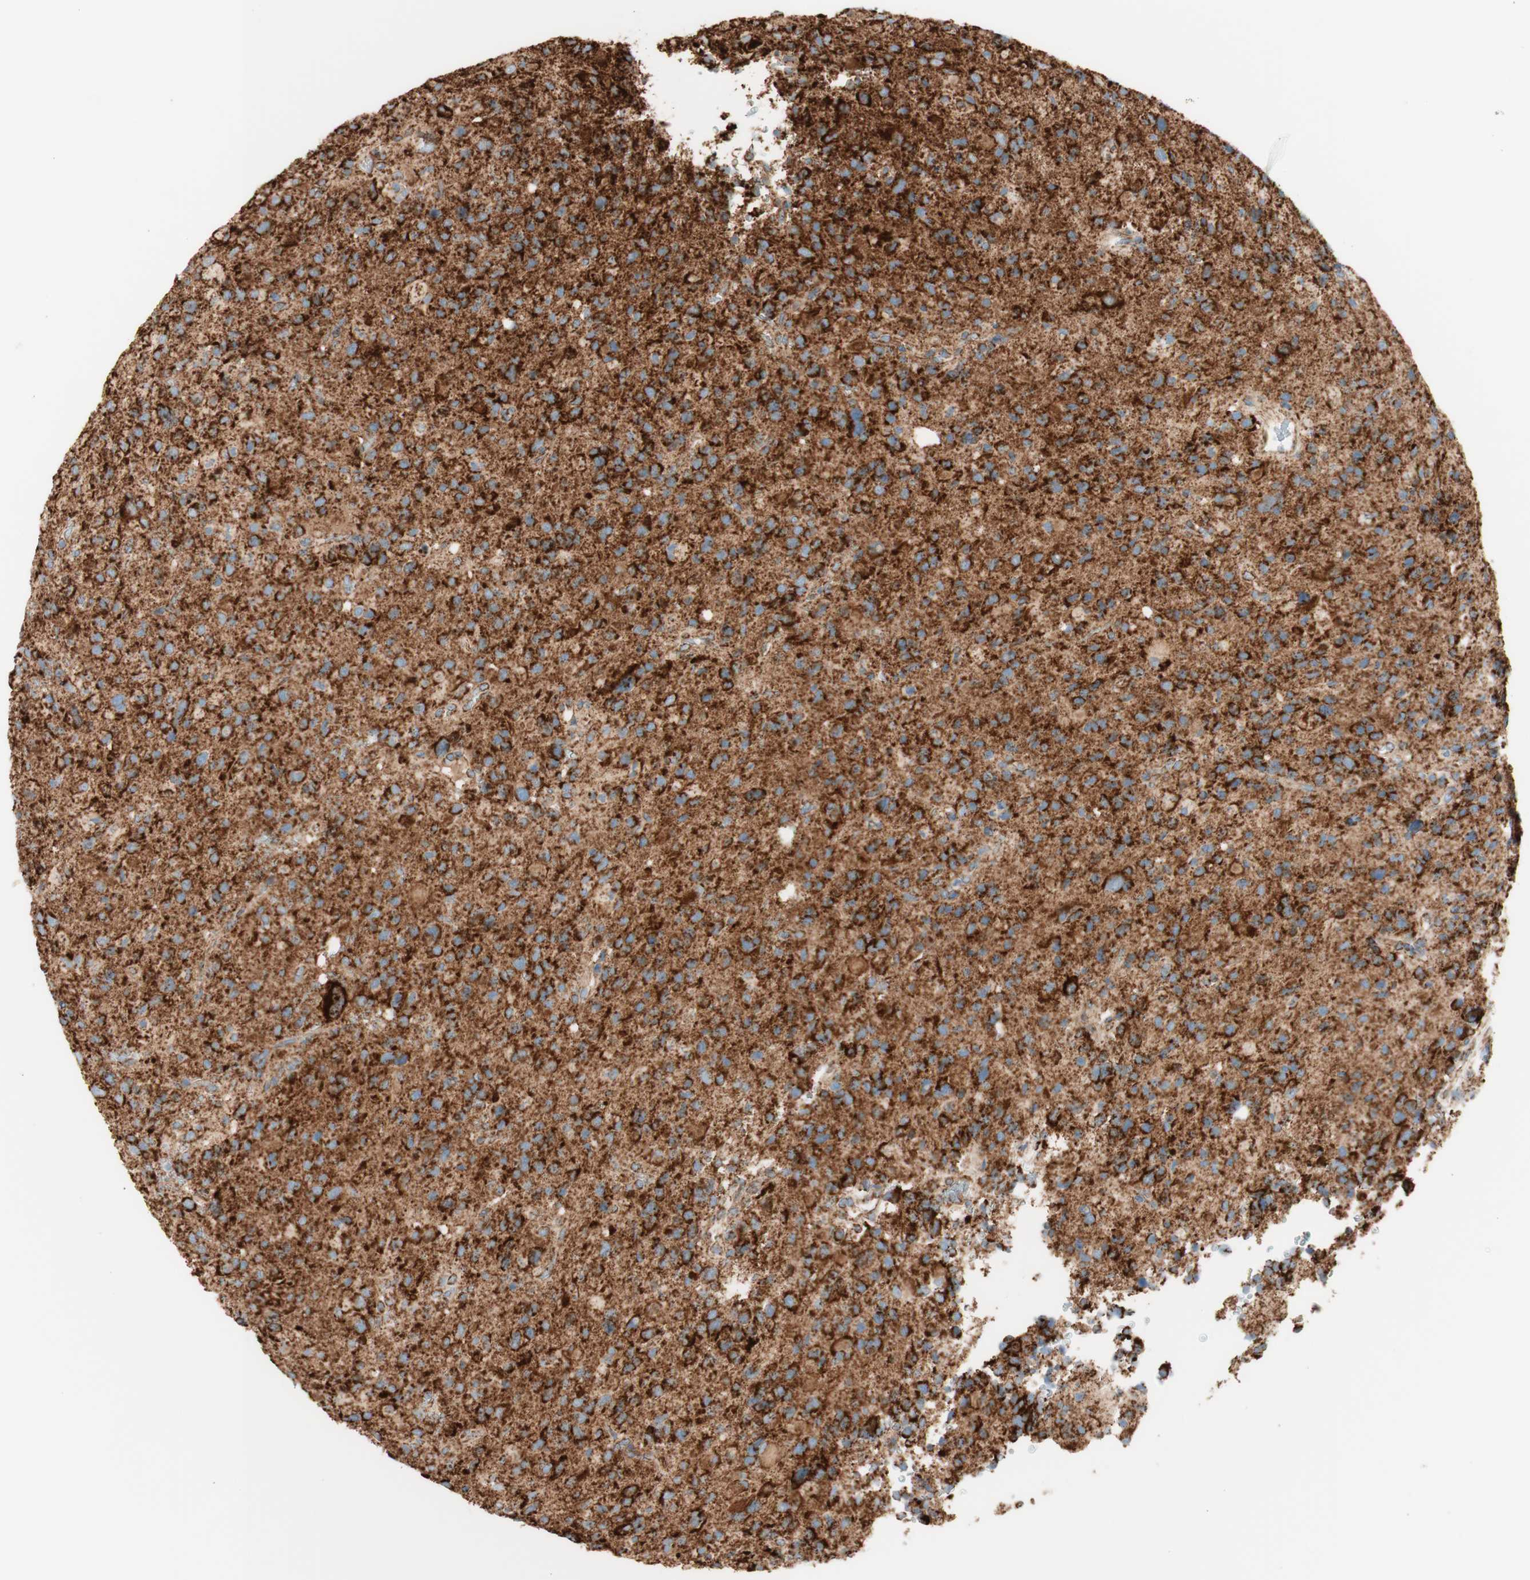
{"staining": {"intensity": "strong", "quantity": ">75%", "location": "cytoplasmic/membranous"}, "tissue": "glioma", "cell_type": "Tumor cells", "image_type": "cancer", "snomed": [{"axis": "morphology", "description": "Glioma, malignant, High grade"}, {"axis": "topography", "description": "Brain"}], "caption": "Human high-grade glioma (malignant) stained with a protein marker shows strong staining in tumor cells.", "gene": "TOMM20", "patient": {"sex": "male", "age": 48}}